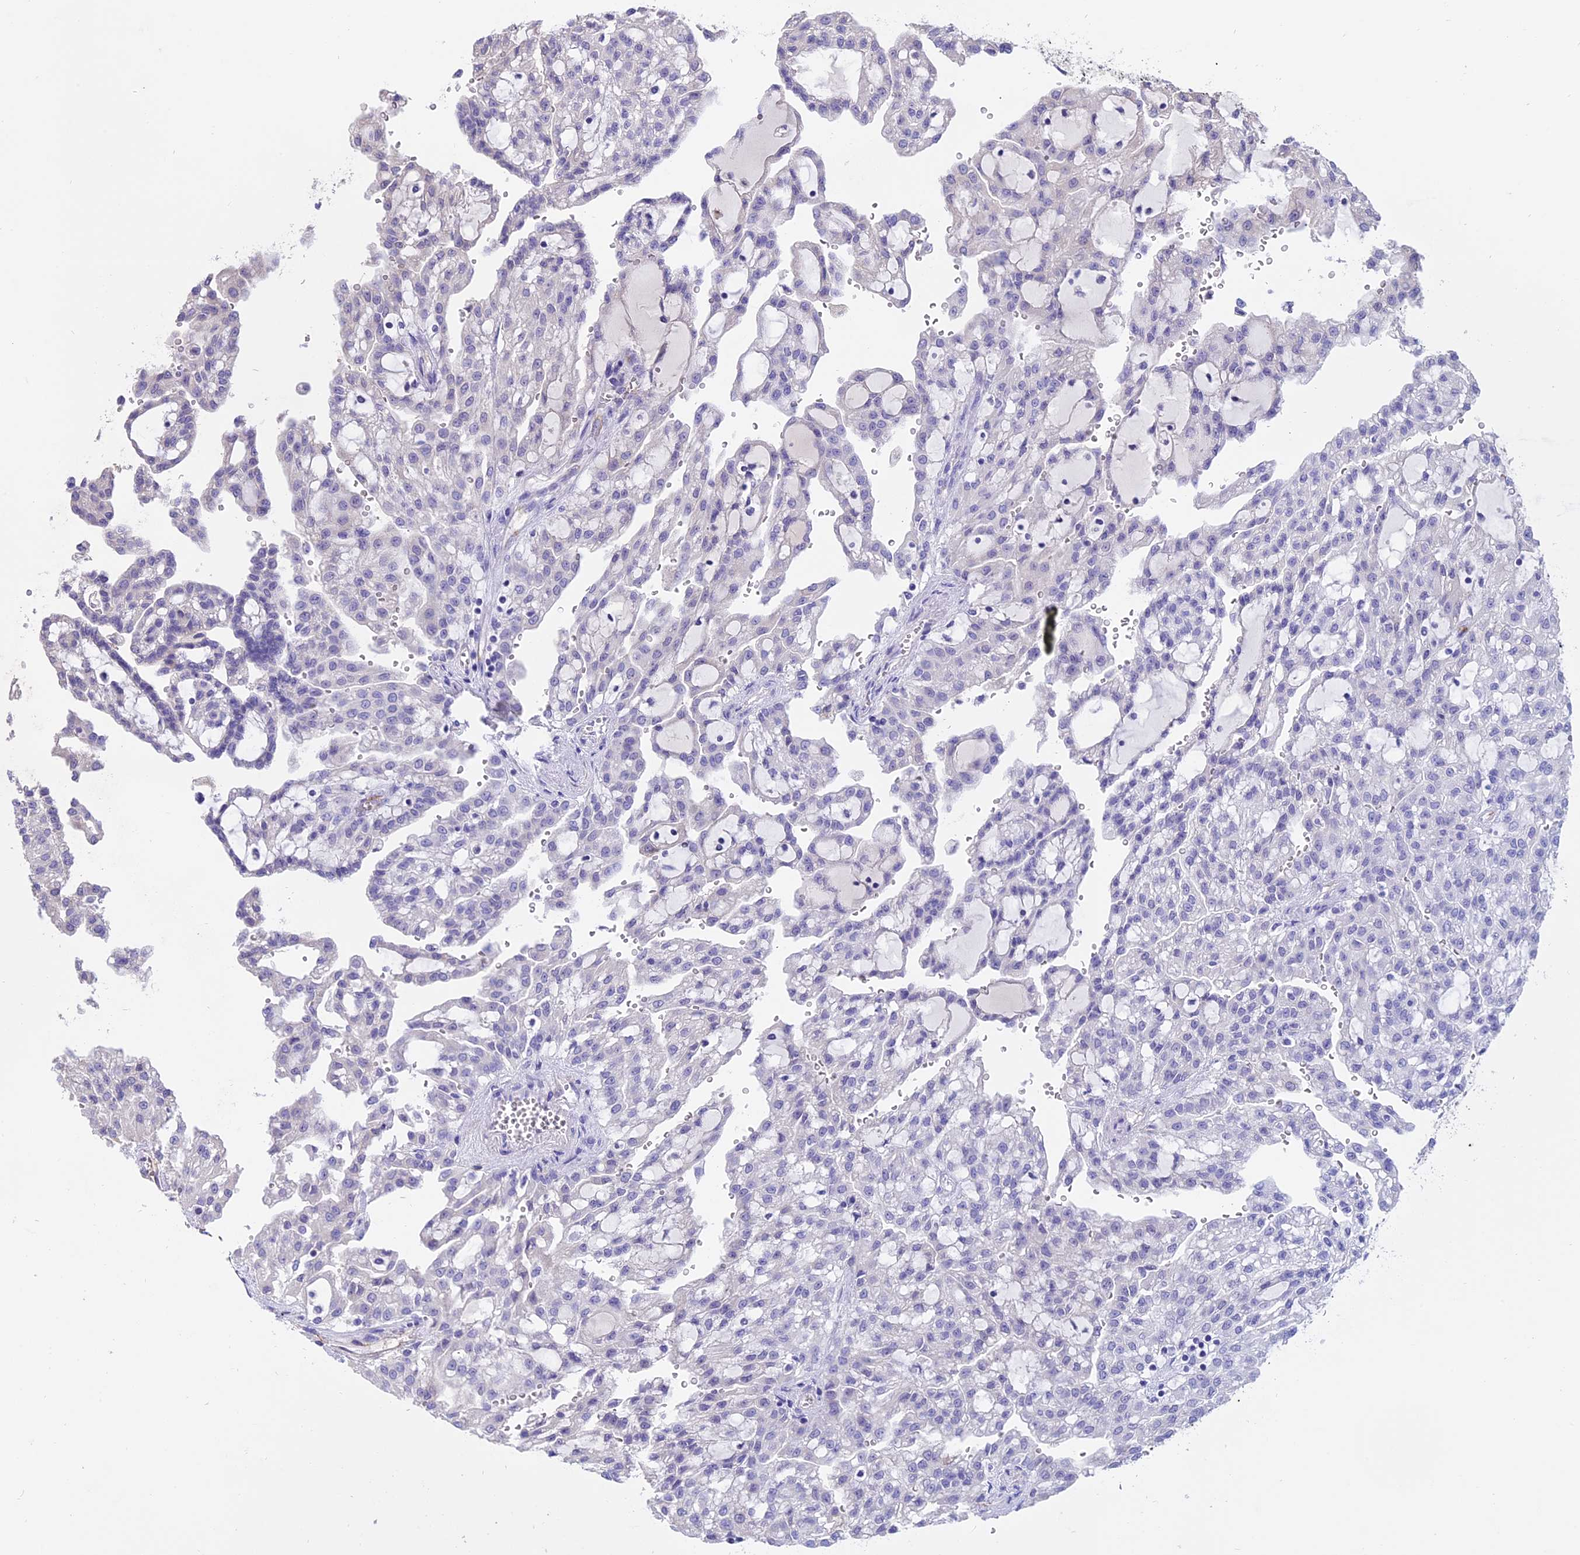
{"staining": {"intensity": "negative", "quantity": "none", "location": "none"}, "tissue": "renal cancer", "cell_type": "Tumor cells", "image_type": "cancer", "snomed": [{"axis": "morphology", "description": "Adenocarcinoma, NOS"}, {"axis": "topography", "description": "Kidney"}], "caption": "The image demonstrates no staining of tumor cells in renal adenocarcinoma.", "gene": "WFDC2", "patient": {"sex": "male", "age": 63}}